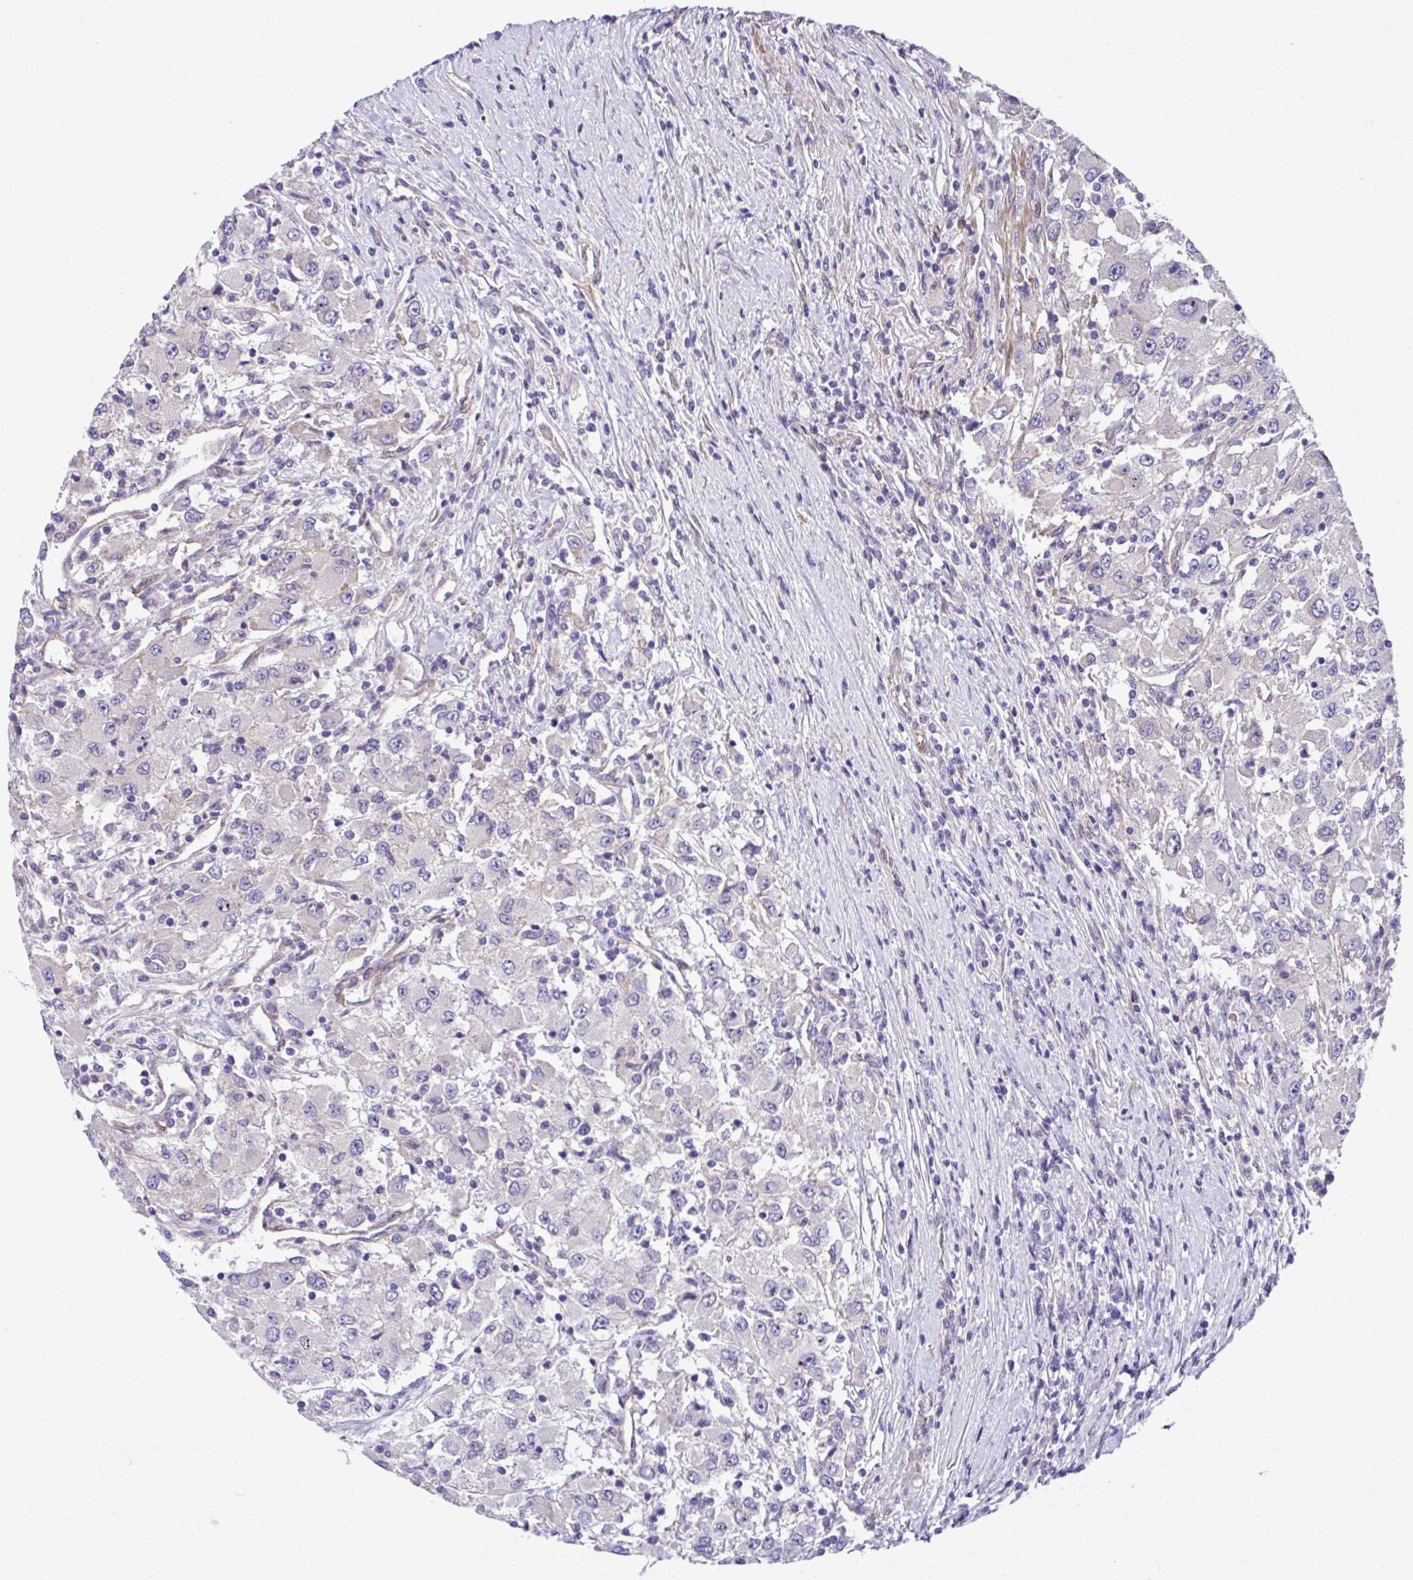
{"staining": {"intensity": "negative", "quantity": "none", "location": "none"}, "tissue": "renal cancer", "cell_type": "Tumor cells", "image_type": "cancer", "snomed": [{"axis": "morphology", "description": "Adenocarcinoma, NOS"}, {"axis": "topography", "description": "Kidney"}], "caption": "Renal adenocarcinoma was stained to show a protein in brown. There is no significant positivity in tumor cells.", "gene": "TRIM52", "patient": {"sex": "female", "age": 67}}